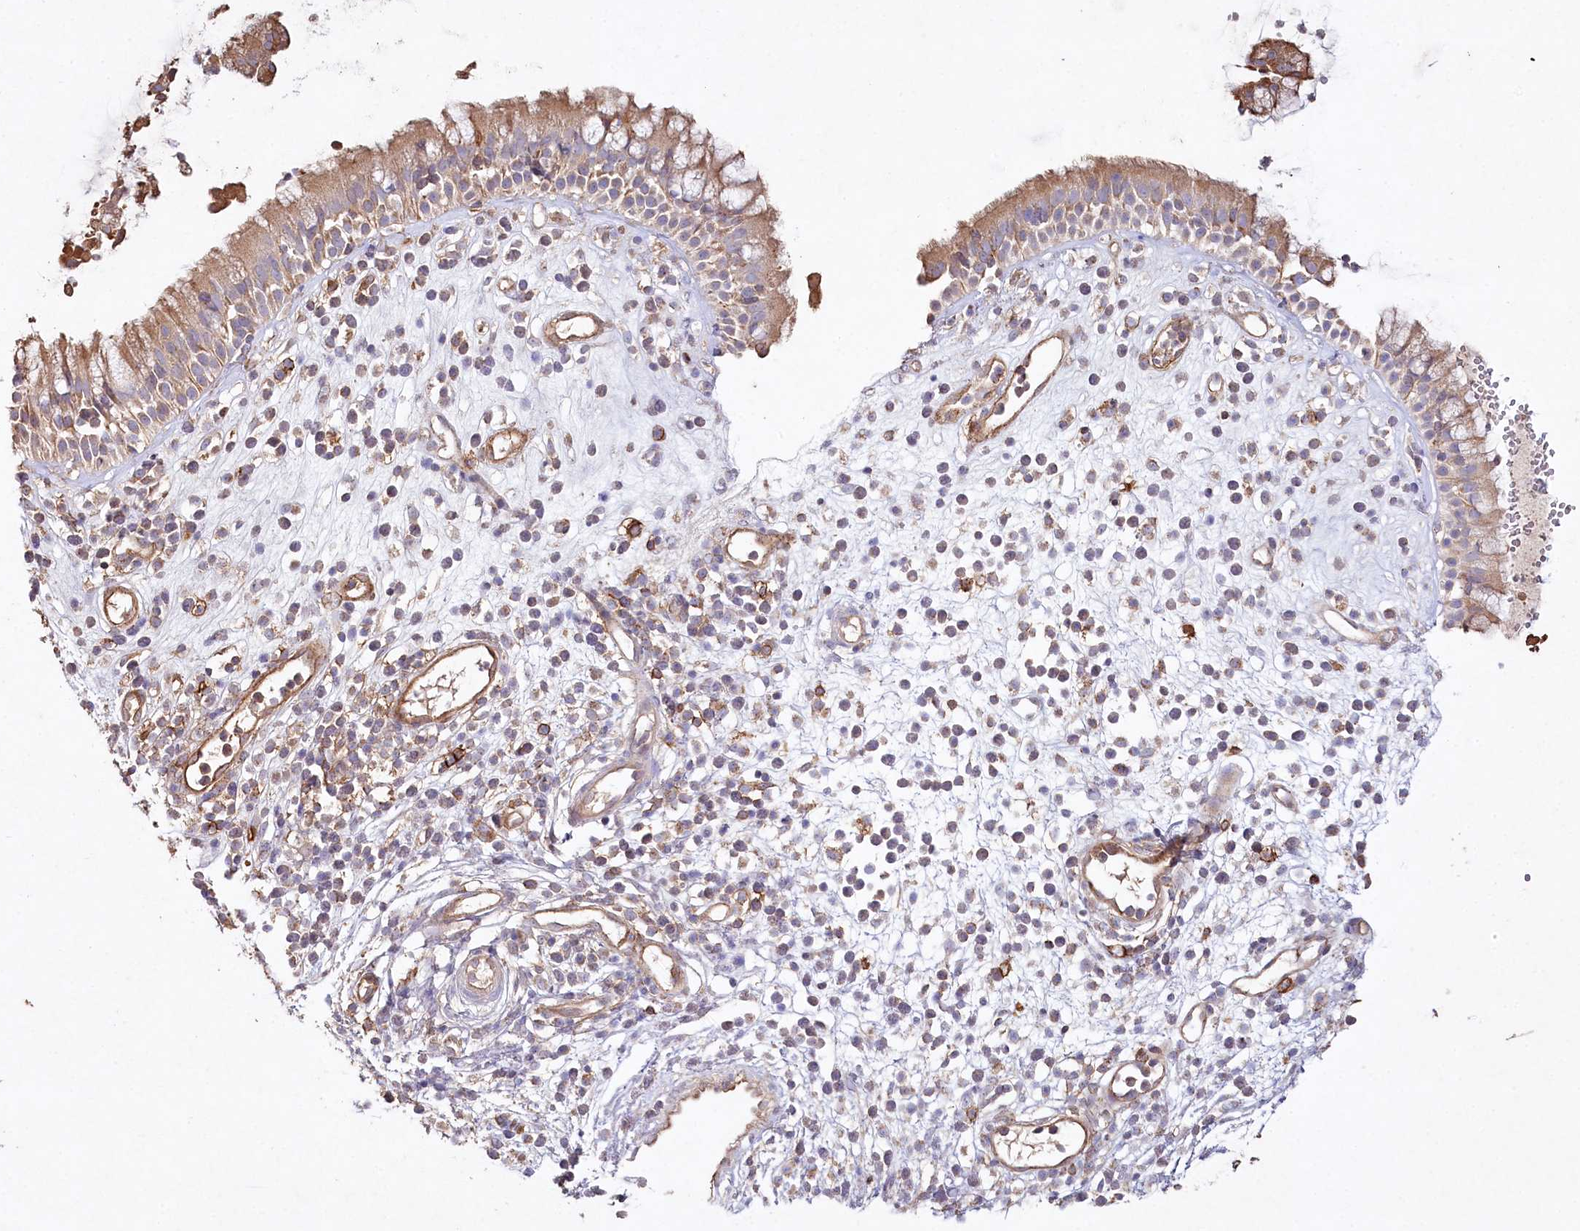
{"staining": {"intensity": "moderate", "quantity": ">75%", "location": "cytoplasmic/membranous"}, "tissue": "nasopharynx", "cell_type": "Respiratory epithelial cells", "image_type": "normal", "snomed": [{"axis": "morphology", "description": "Normal tissue, NOS"}, {"axis": "morphology", "description": "Inflammation, NOS"}, {"axis": "topography", "description": "Nasopharynx"}], "caption": "This photomicrograph shows immunohistochemistry staining of unremarkable human nasopharynx, with medium moderate cytoplasmic/membranous staining in approximately >75% of respiratory epithelial cells.", "gene": "RBP5", "patient": {"sex": "male", "age": 29}}